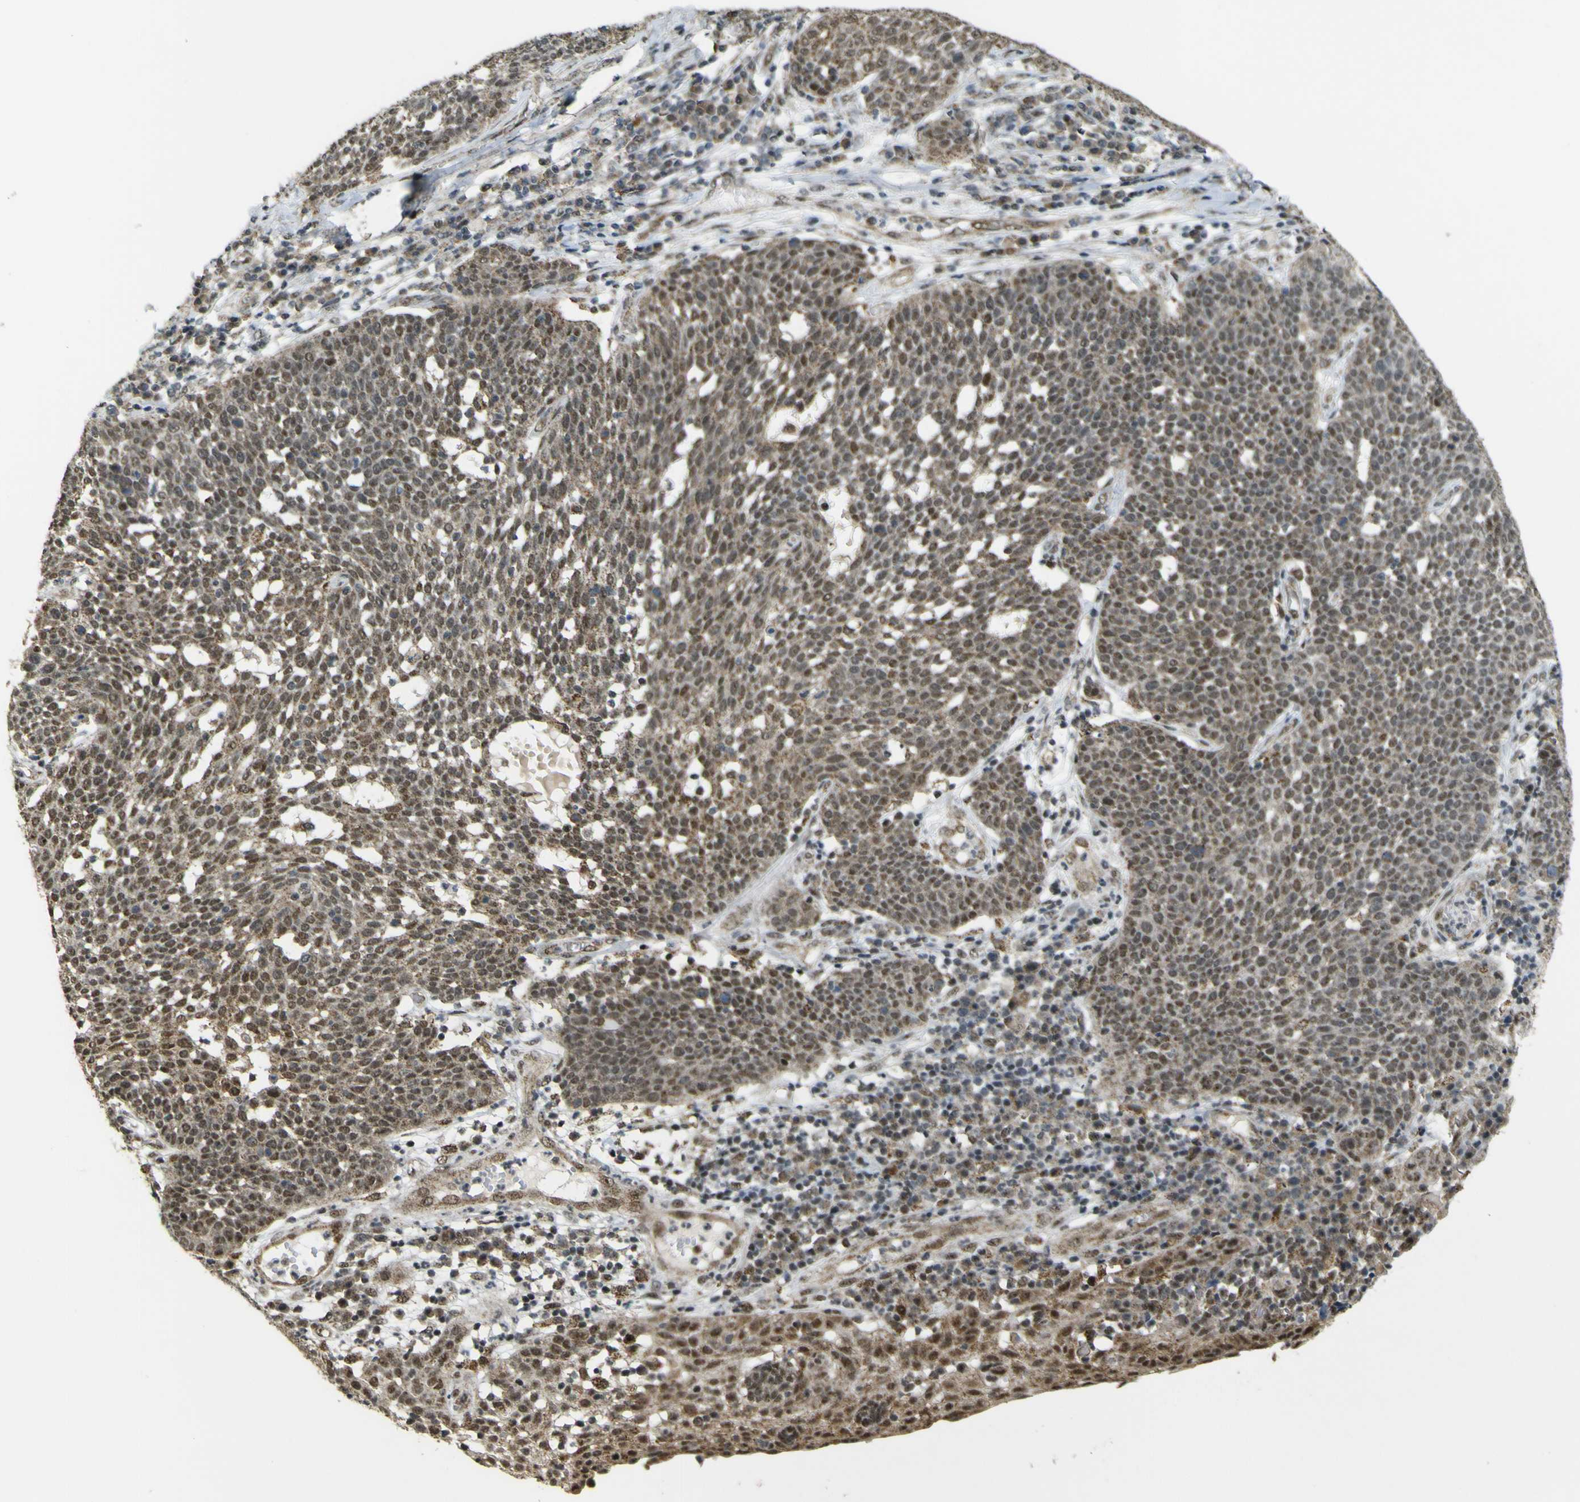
{"staining": {"intensity": "moderate", "quantity": ">75%", "location": "cytoplasmic/membranous,nuclear"}, "tissue": "cervical cancer", "cell_type": "Tumor cells", "image_type": "cancer", "snomed": [{"axis": "morphology", "description": "Squamous cell carcinoma, NOS"}, {"axis": "topography", "description": "Cervix"}], "caption": "An immunohistochemistry image of tumor tissue is shown. Protein staining in brown shows moderate cytoplasmic/membranous and nuclear positivity in cervical cancer within tumor cells.", "gene": "ACBD5", "patient": {"sex": "female", "age": 34}}